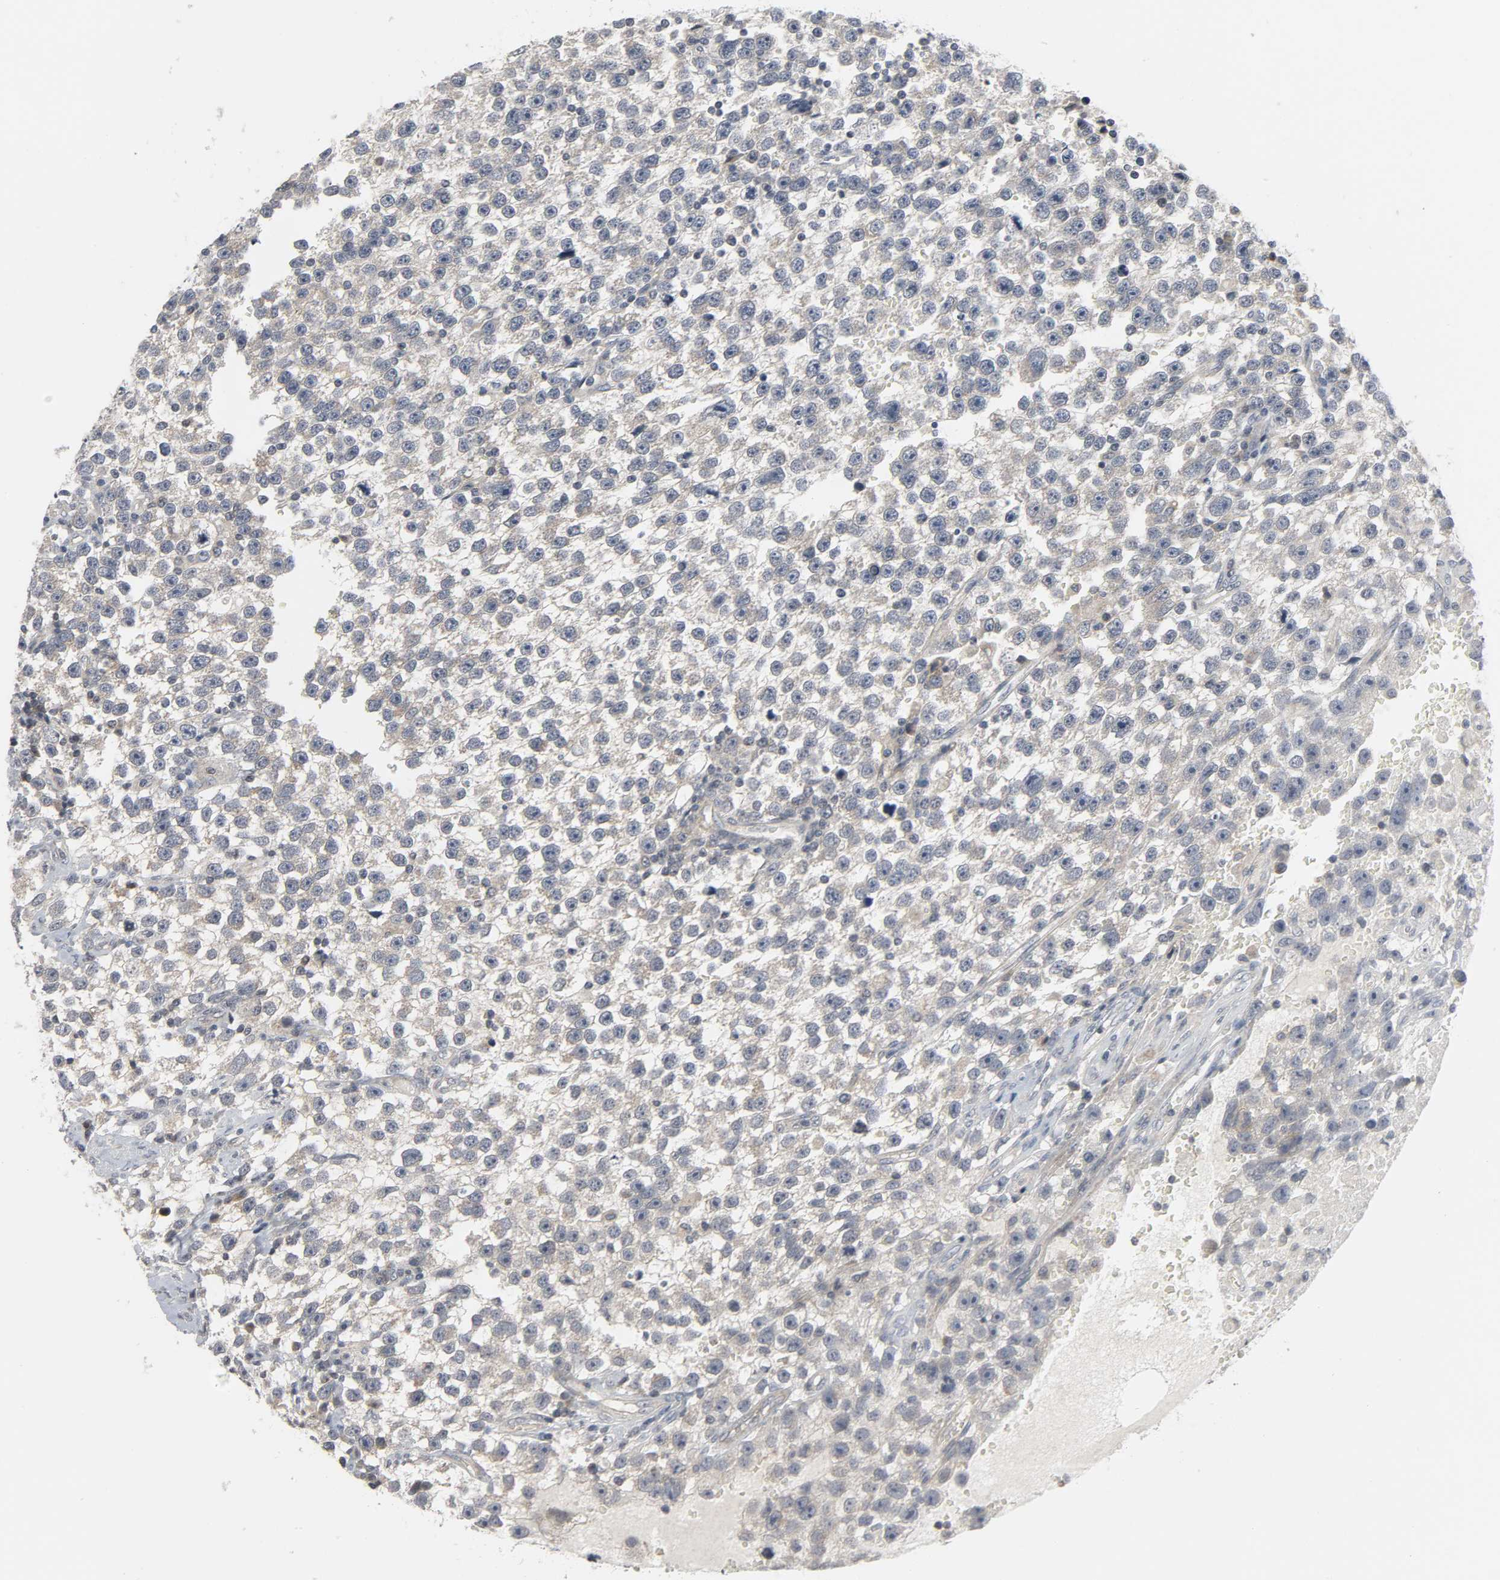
{"staining": {"intensity": "weak", "quantity": "25%-75%", "location": "cytoplasmic/membranous"}, "tissue": "testis cancer", "cell_type": "Tumor cells", "image_type": "cancer", "snomed": [{"axis": "morphology", "description": "Seminoma, NOS"}, {"axis": "topography", "description": "Testis"}], "caption": "DAB (3,3'-diaminobenzidine) immunohistochemical staining of human seminoma (testis) demonstrates weak cytoplasmic/membranous protein positivity in about 25%-75% of tumor cells. (IHC, brightfield microscopy, high magnification).", "gene": "CLIP1", "patient": {"sex": "male", "age": 33}}